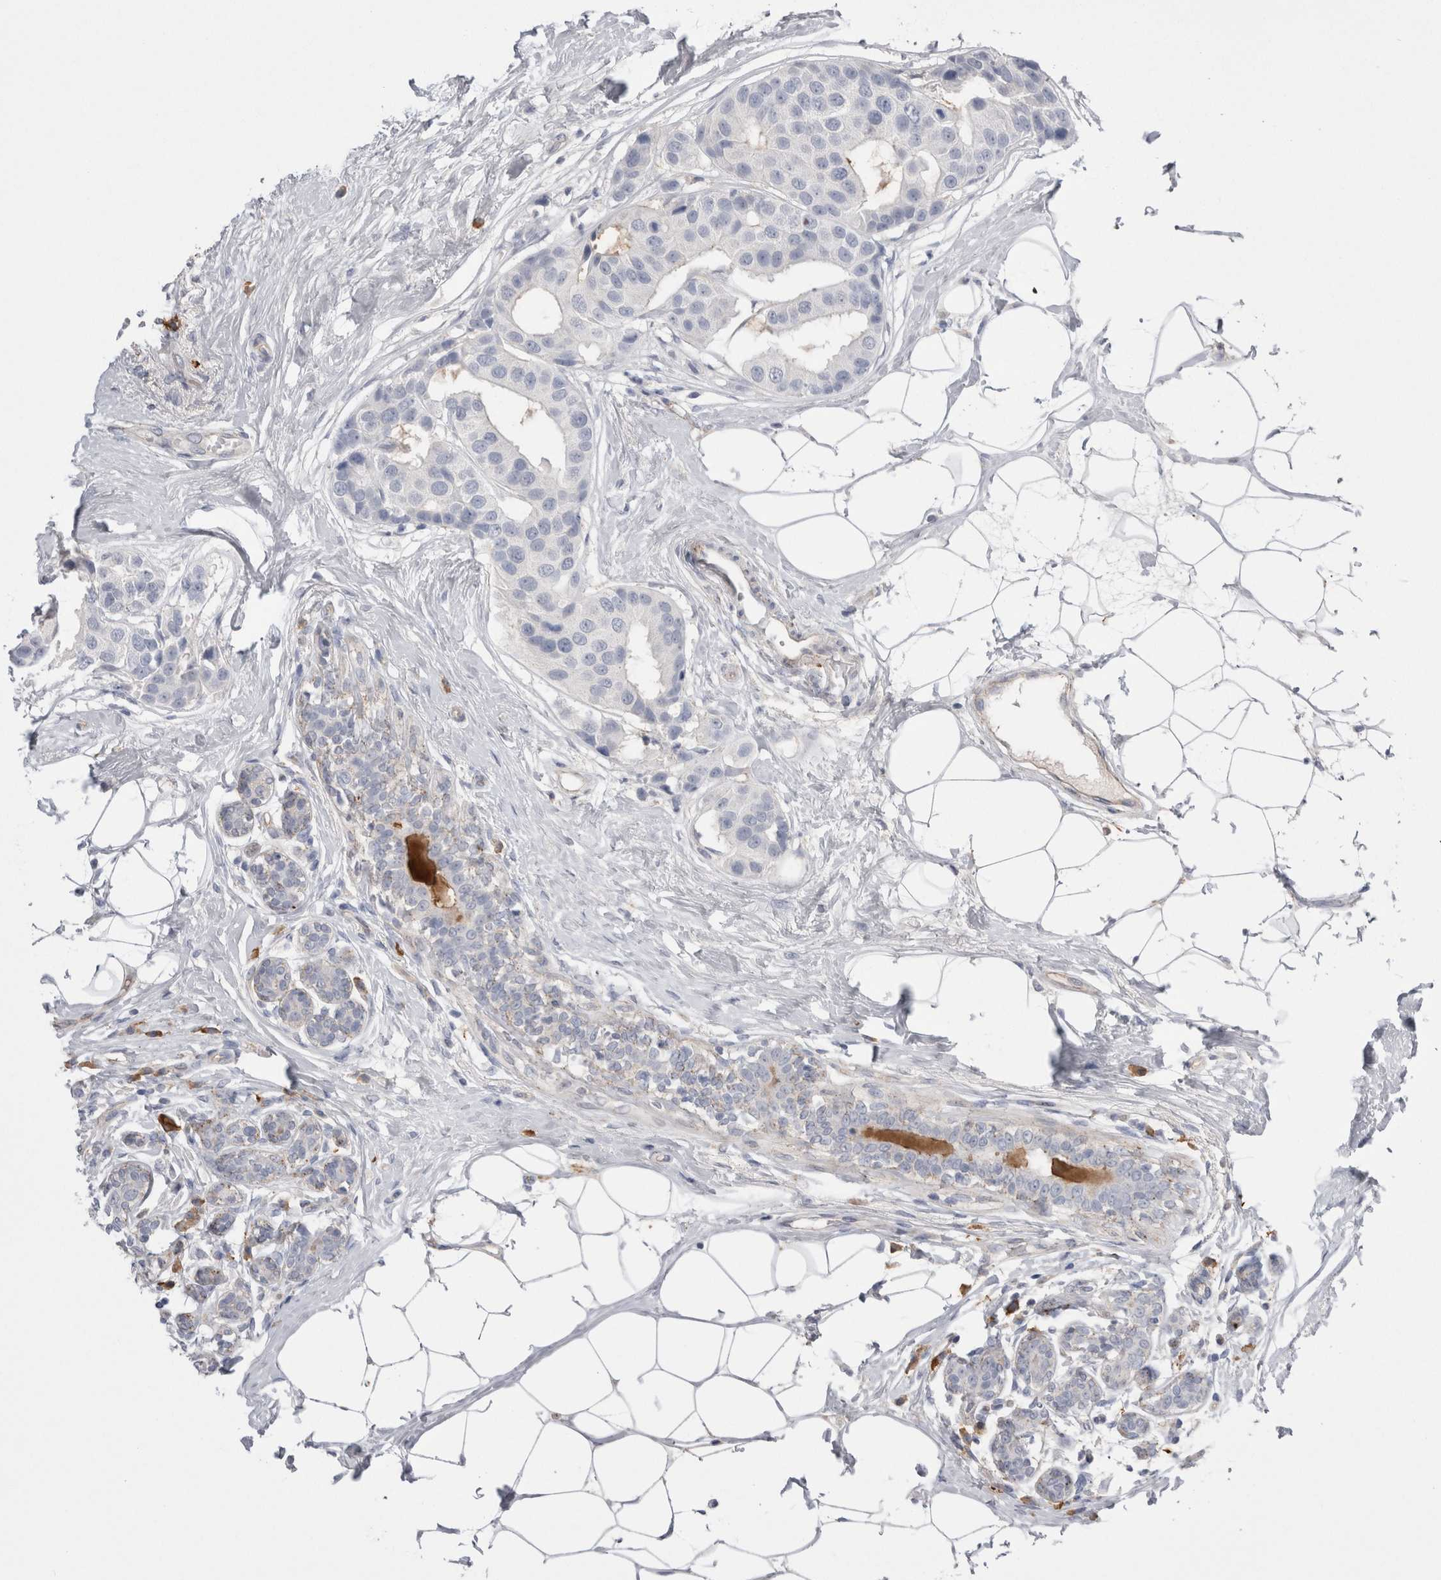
{"staining": {"intensity": "negative", "quantity": "none", "location": "none"}, "tissue": "breast cancer", "cell_type": "Tumor cells", "image_type": "cancer", "snomed": [{"axis": "morphology", "description": "Normal tissue, NOS"}, {"axis": "morphology", "description": "Duct carcinoma"}, {"axis": "topography", "description": "Breast"}], "caption": "There is no significant positivity in tumor cells of infiltrating ductal carcinoma (breast).", "gene": "EPDR1", "patient": {"sex": "female", "age": 39}}